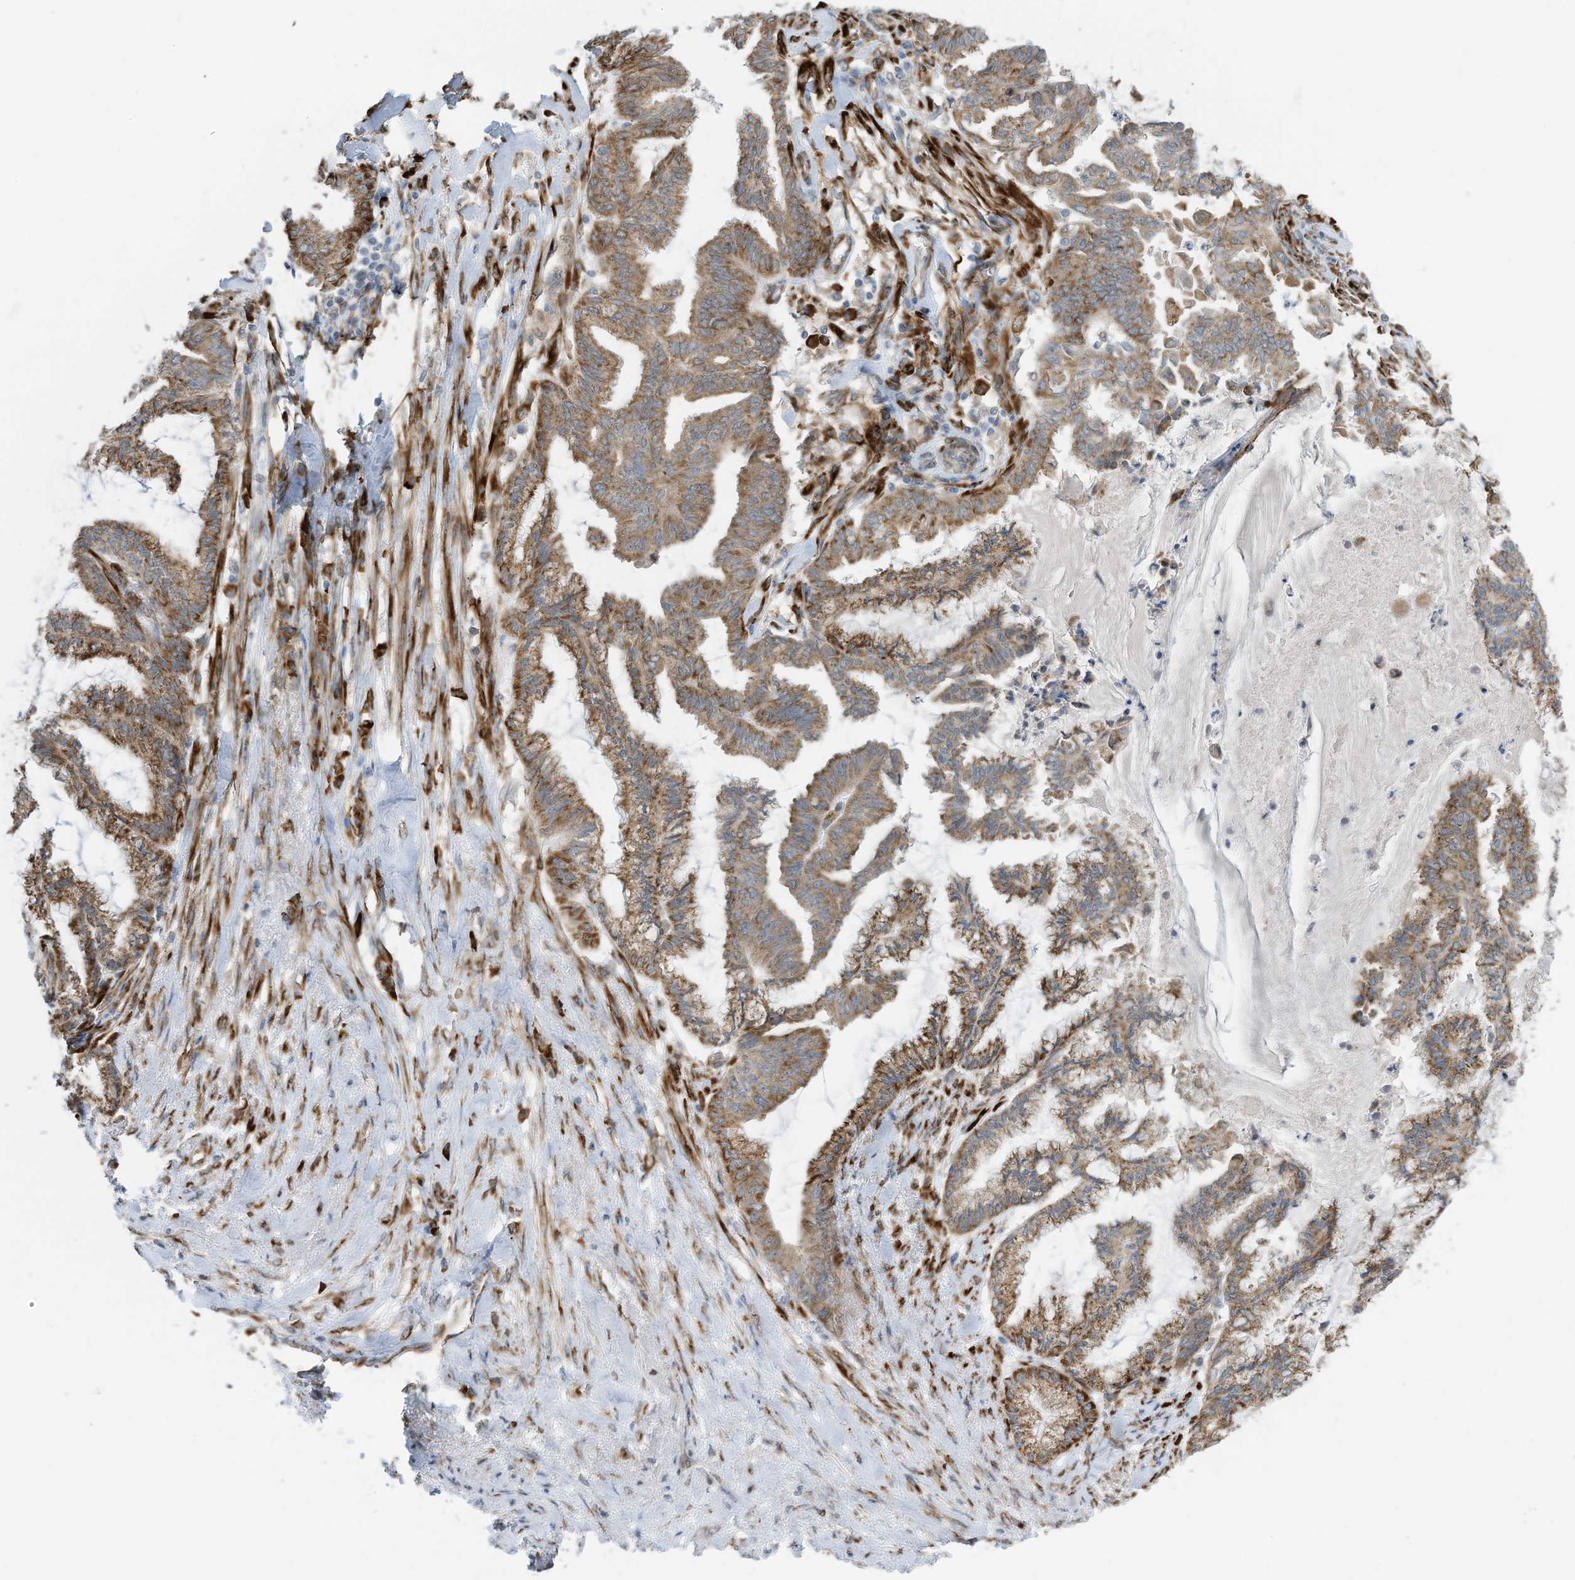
{"staining": {"intensity": "moderate", "quantity": ">75%", "location": "cytoplasmic/membranous"}, "tissue": "endometrial cancer", "cell_type": "Tumor cells", "image_type": "cancer", "snomed": [{"axis": "morphology", "description": "Adenocarcinoma, NOS"}, {"axis": "topography", "description": "Endometrium"}], "caption": "Endometrial cancer (adenocarcinoma) tissue reveals moderate cytoplasmic/membranous staining in about >75% of tumor cells", "gene": "ZBTB45", "patient": {"sex": "female", "age": 86}}